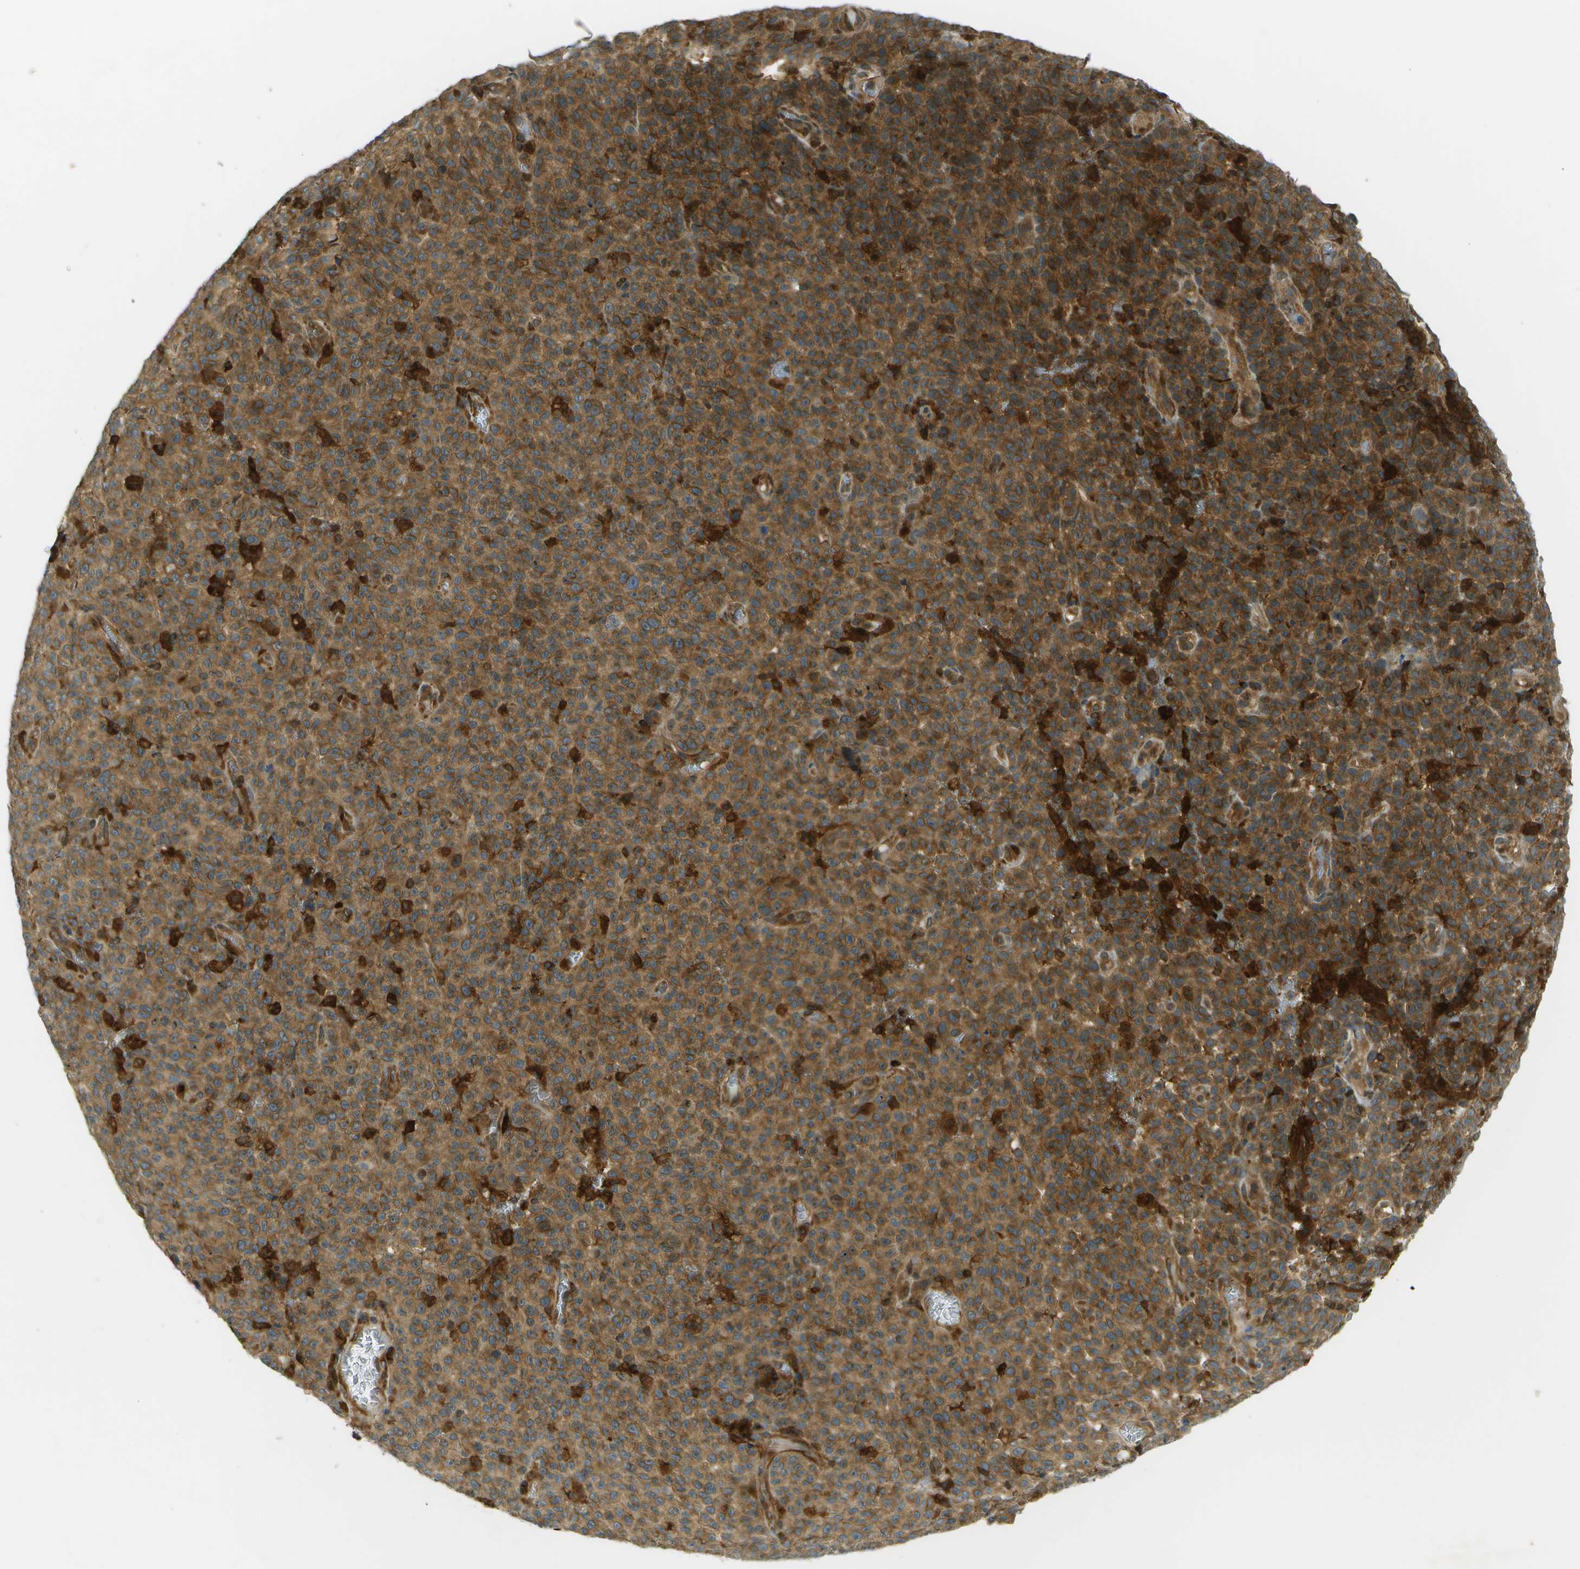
{"staining": {"intensity": "moderate", "quantity": ">75%", "location": "cytoplasmic/membranous"}, "tissue": "melanoma", "cell_type": "Tumor cells", "image_type": "cancer", "snomed": [{"axis": "morphology", "description": "Malignant melanoma, NOS"}, {"axis": "topography", "description": "Skin"}], "caption": "Brown immunohistochemical staining in human malignant melanoma displays moderate cytoplasmic/membranous expression in about >75% of tumor cells.", "gene": "TMTC1", "patient": {"sex": "female", "age": 82}}